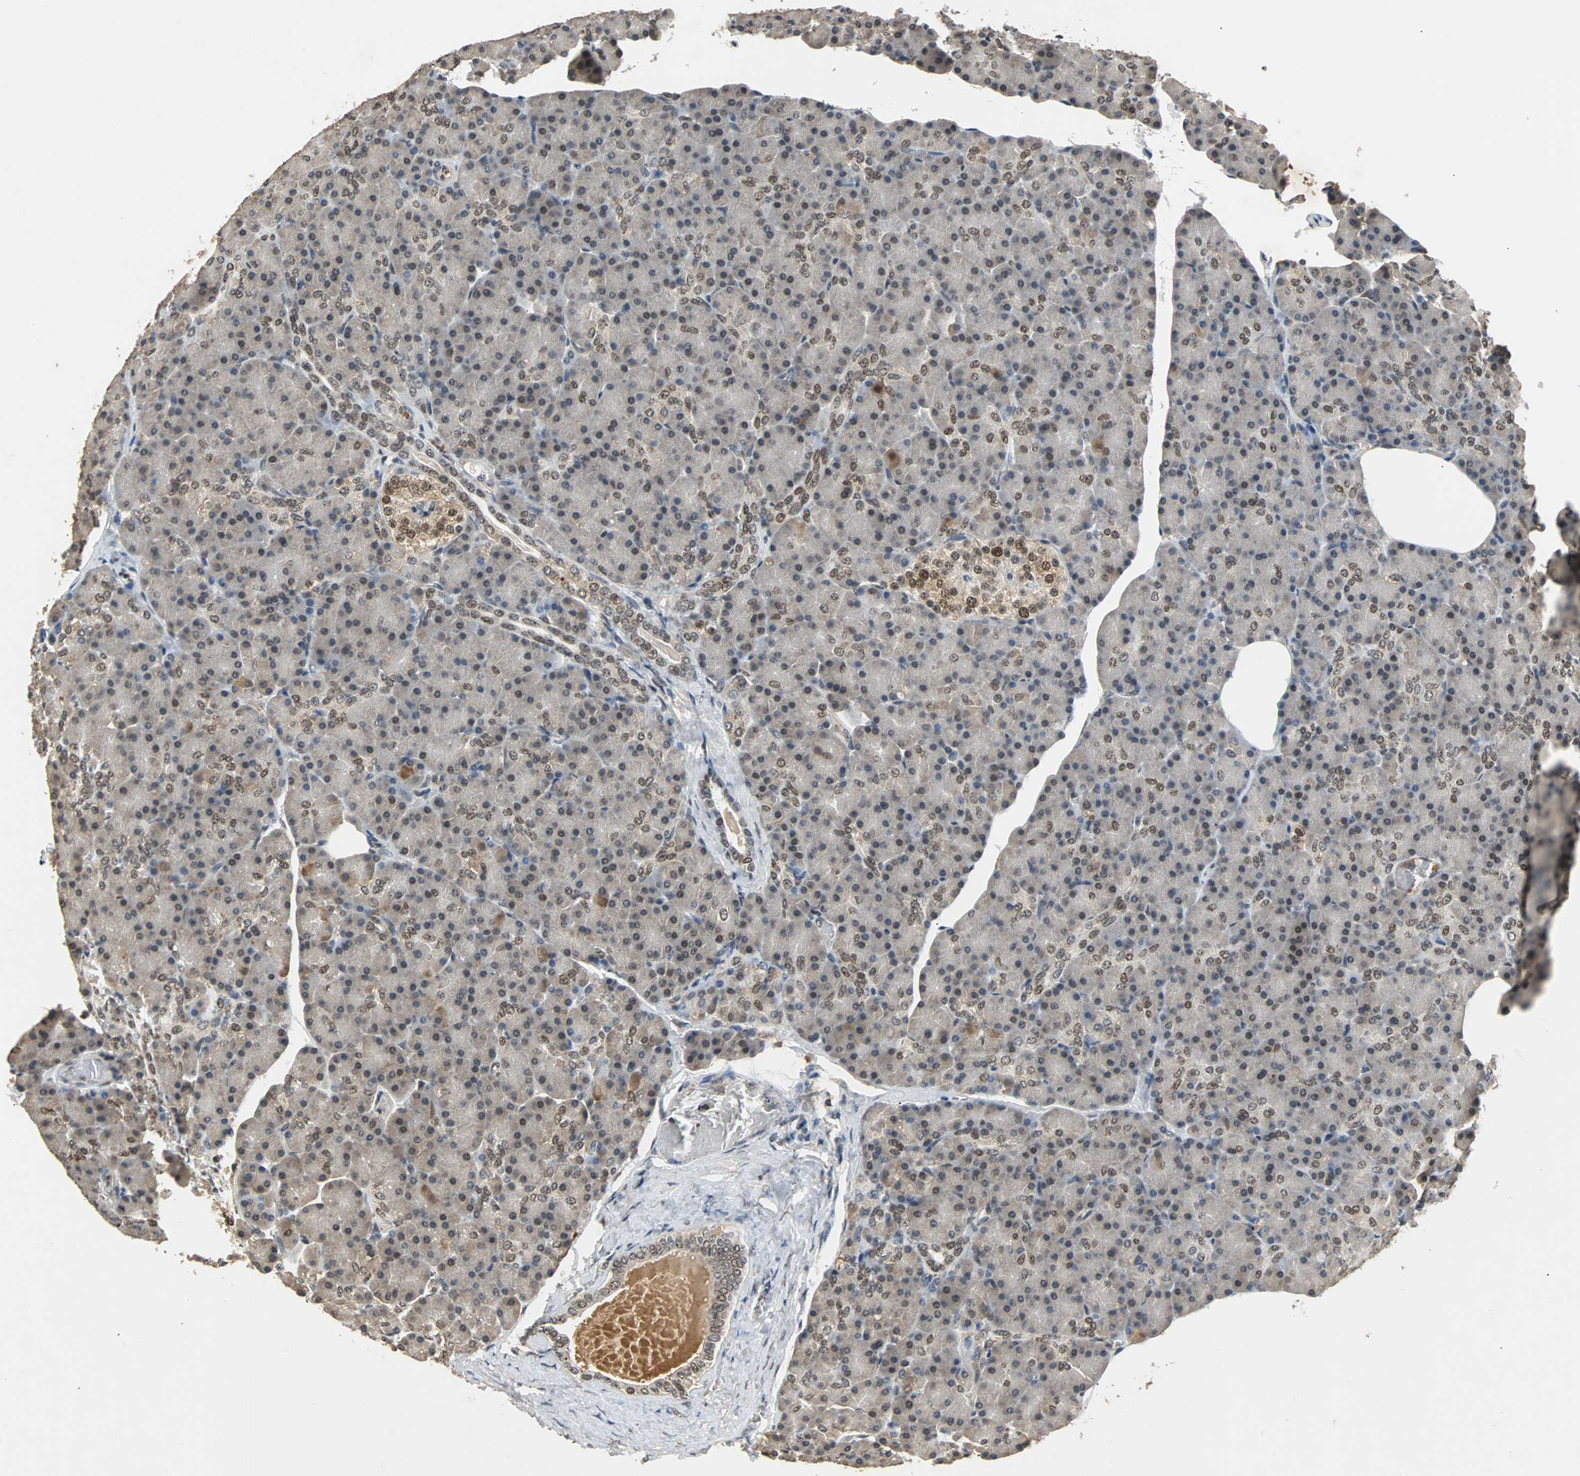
{"staining": {"intensity": "moderate", "quantity": "25%-75%", "location": "nuclear"}, "tissue": "pancreas", "cell_type": "Exocrine glandular cells", "image_type": "normal", "snomed": [{"axis": "morphology", "description": "Normal tissue, NOS"}, {"axis": "topography", "description": "Pancreas"}], "caption": "Exocrine glandular cells demonstrate moderate nuclear positivity in approximately 25%-75% of cells in normal pancreas. (Stains: DAB (3,3'-diaminobenzidine) in brown, nuclei in blue, Microscopy: brightfield microscopy at high magnification).", "gene": "PHC1", "patient": {"sex": "female", "age": 43}}